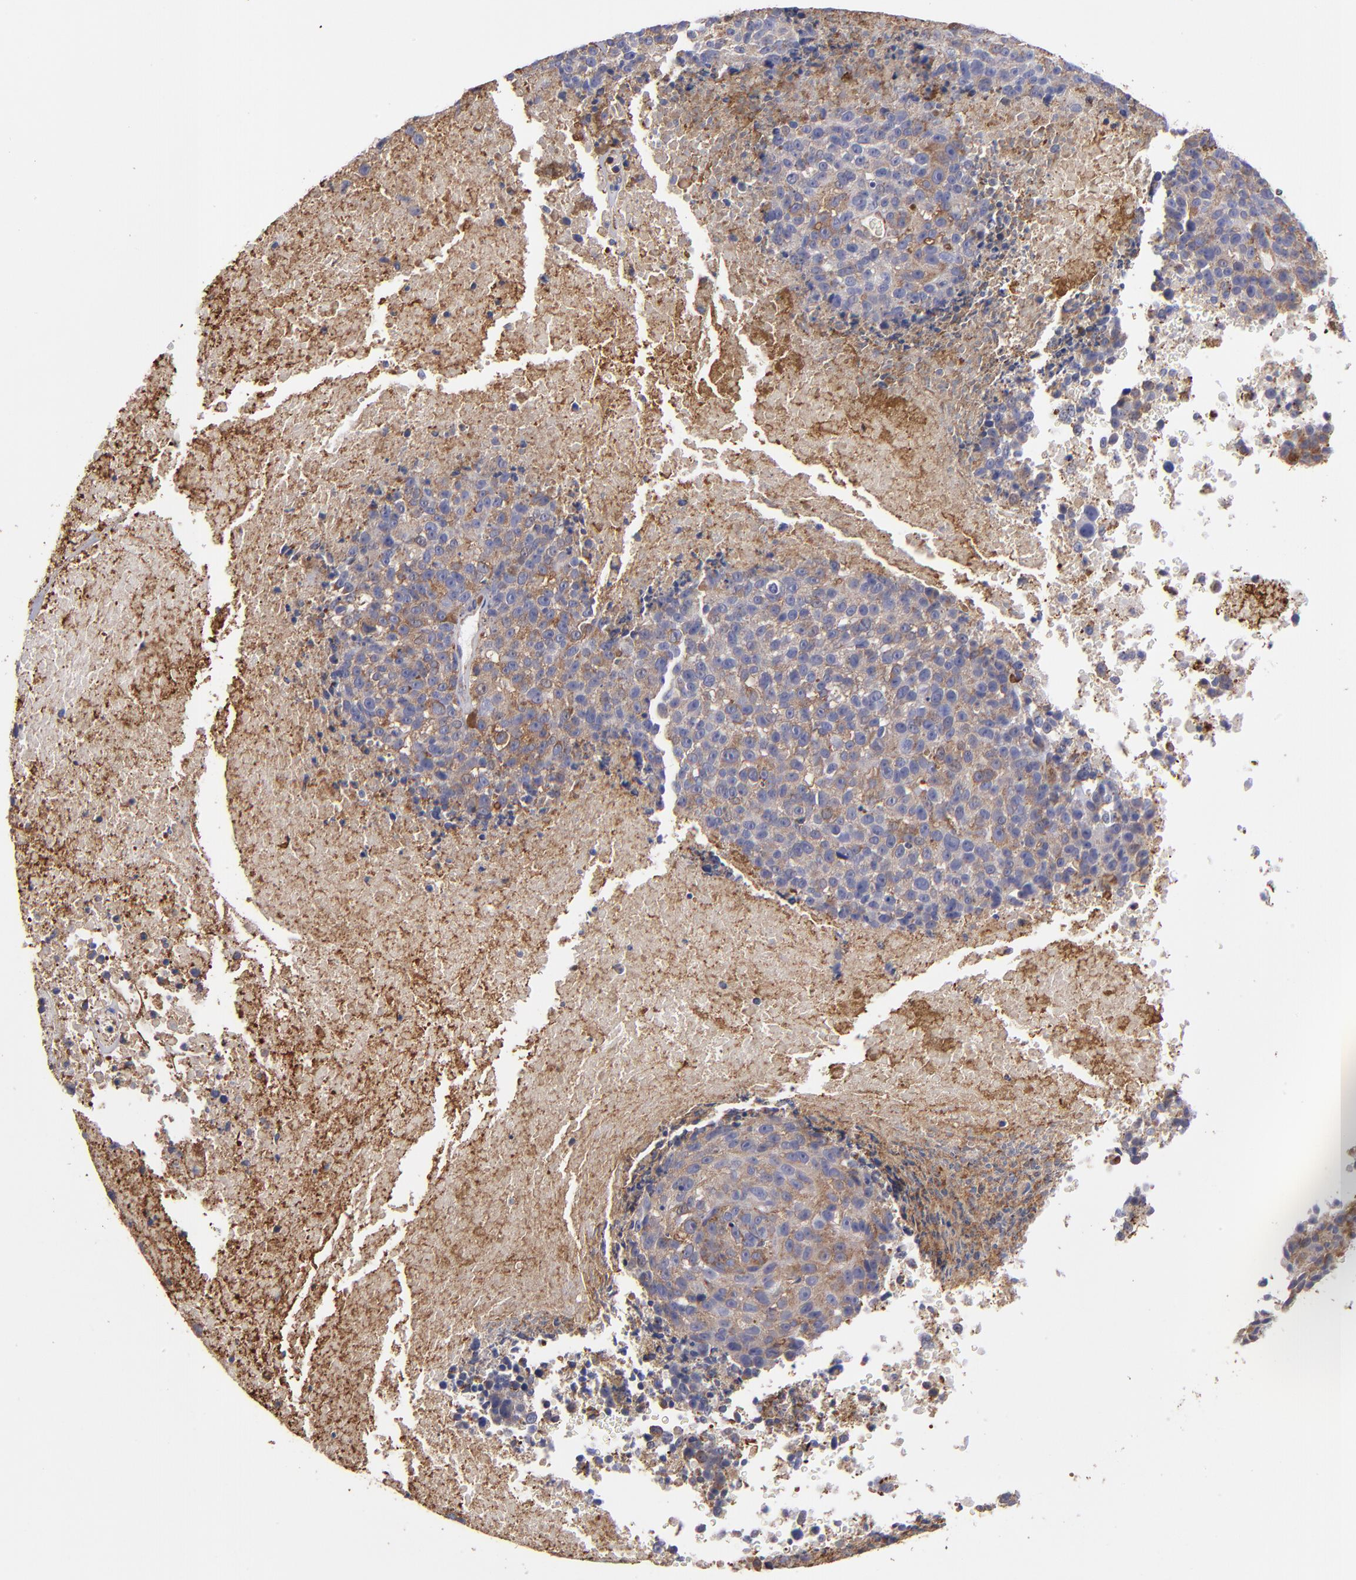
{"staining": {"intensity": "weak", "quantity": "<25%", "location": "cytoplasmic/membranous"}, "tissue": "melanoma", "cell_type": "Tumor cells", "image_type": "cancer", "snomed": [{"axis": "morphology", "description": "Malignant melanoma, Metastatic site"}, {"axis": "topography", "description": "Cerebral cortex"}], "caption": "The photomicrograph reveals no staining of tumor cells in melanoma.", "gene": "MVP", "patient": {"sex": "female", "age": 52}}